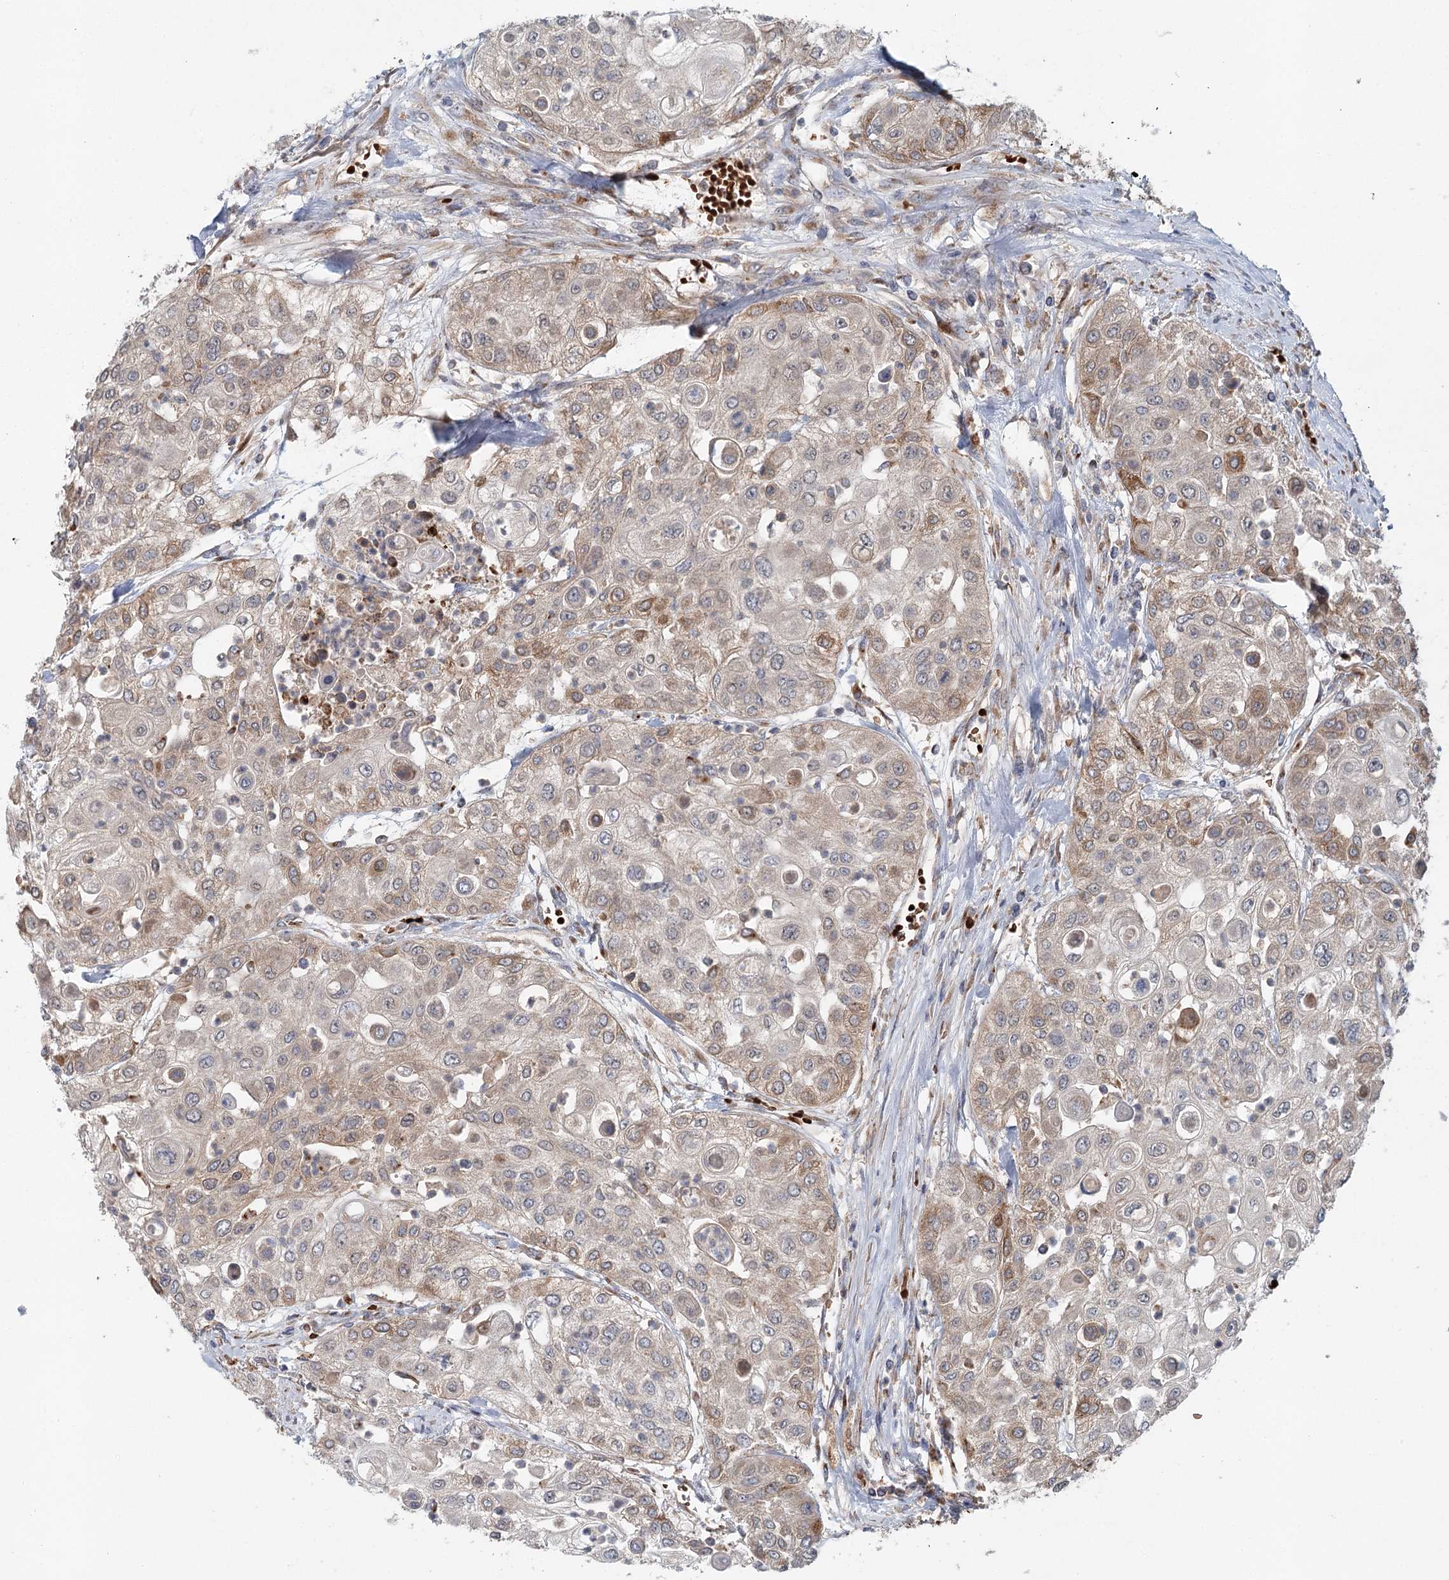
{"staining": {"intensity": "weak", "quantity": "25%-75%", "location": "cytoplasmic/membranous"}, "tissue": "urothelial cancer", "cell_type": "Tumor cells", "image_type": "cancer", "snomed": [{"axis": "morphology", "description": "Urothelial carcinoma, High grade"}, {"axis": "topography", "description": "Urinary bladder"}], "caption": "This photomicrograph exhibits immunohistochemistry staining of human urothelial cancer, with low weak cytoplasmic/membranous staining in about 25%-75% of tumor cells.", "gene": "ADK", "patient": {"sex": "female", "age": 79}}